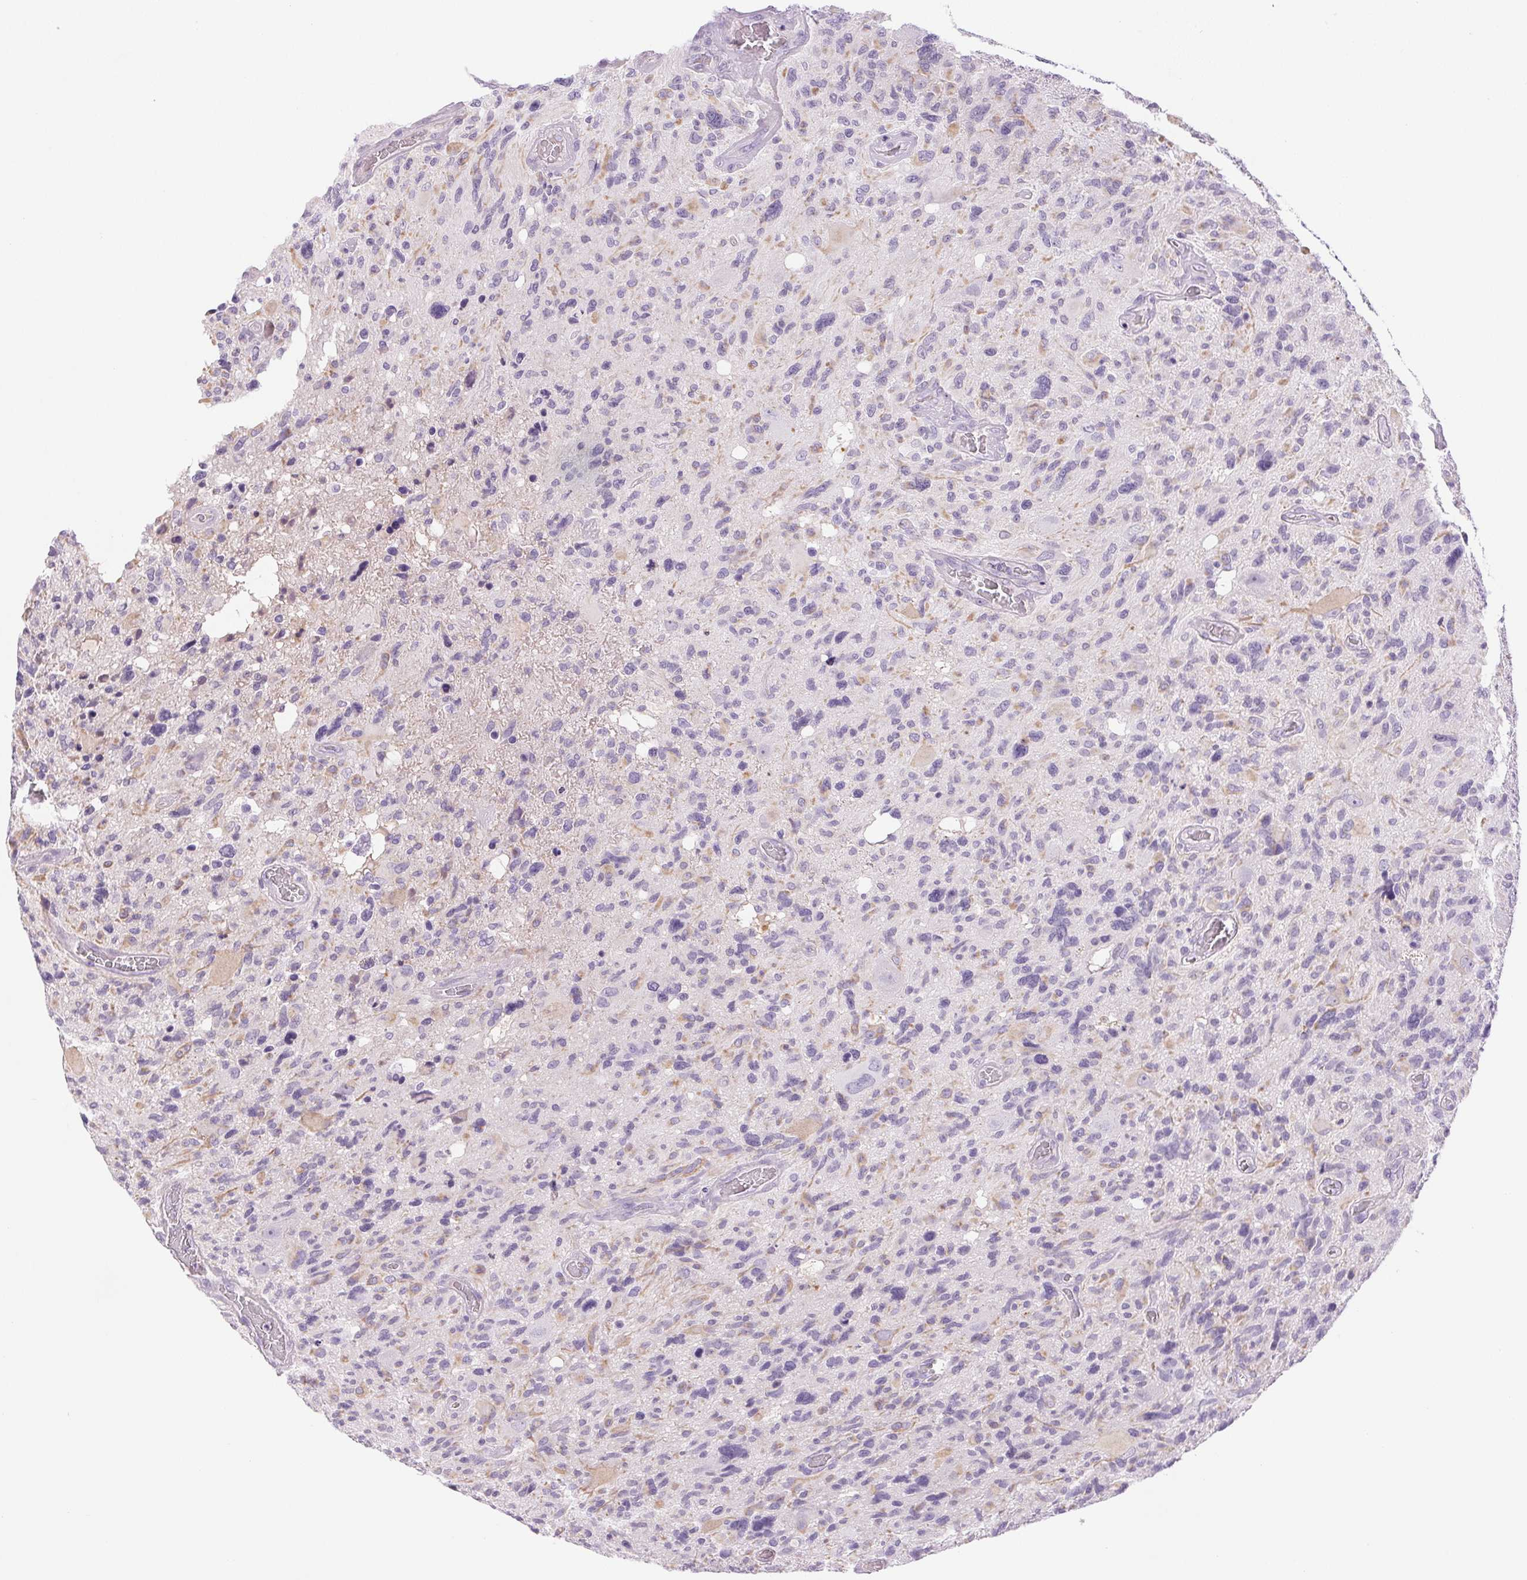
{"staining": {"intensity": "negative", "quantity": "none", "location": "none"}, "tissue": "glioma", "cell_type": "Tumor cells", "image_type": "cancer", "snomed": [{"axis": "morphology", "description": "Glioma, malignant, High grade"}, {"axis": "topography", "description": "Brain"}], "caption": "DAB immunohistochemical staining of malignant high-grade glioma displays no significant expression in tumor cells.", "gene": "IFIT1B", "patient": {"sex": "male", "age": 49}}